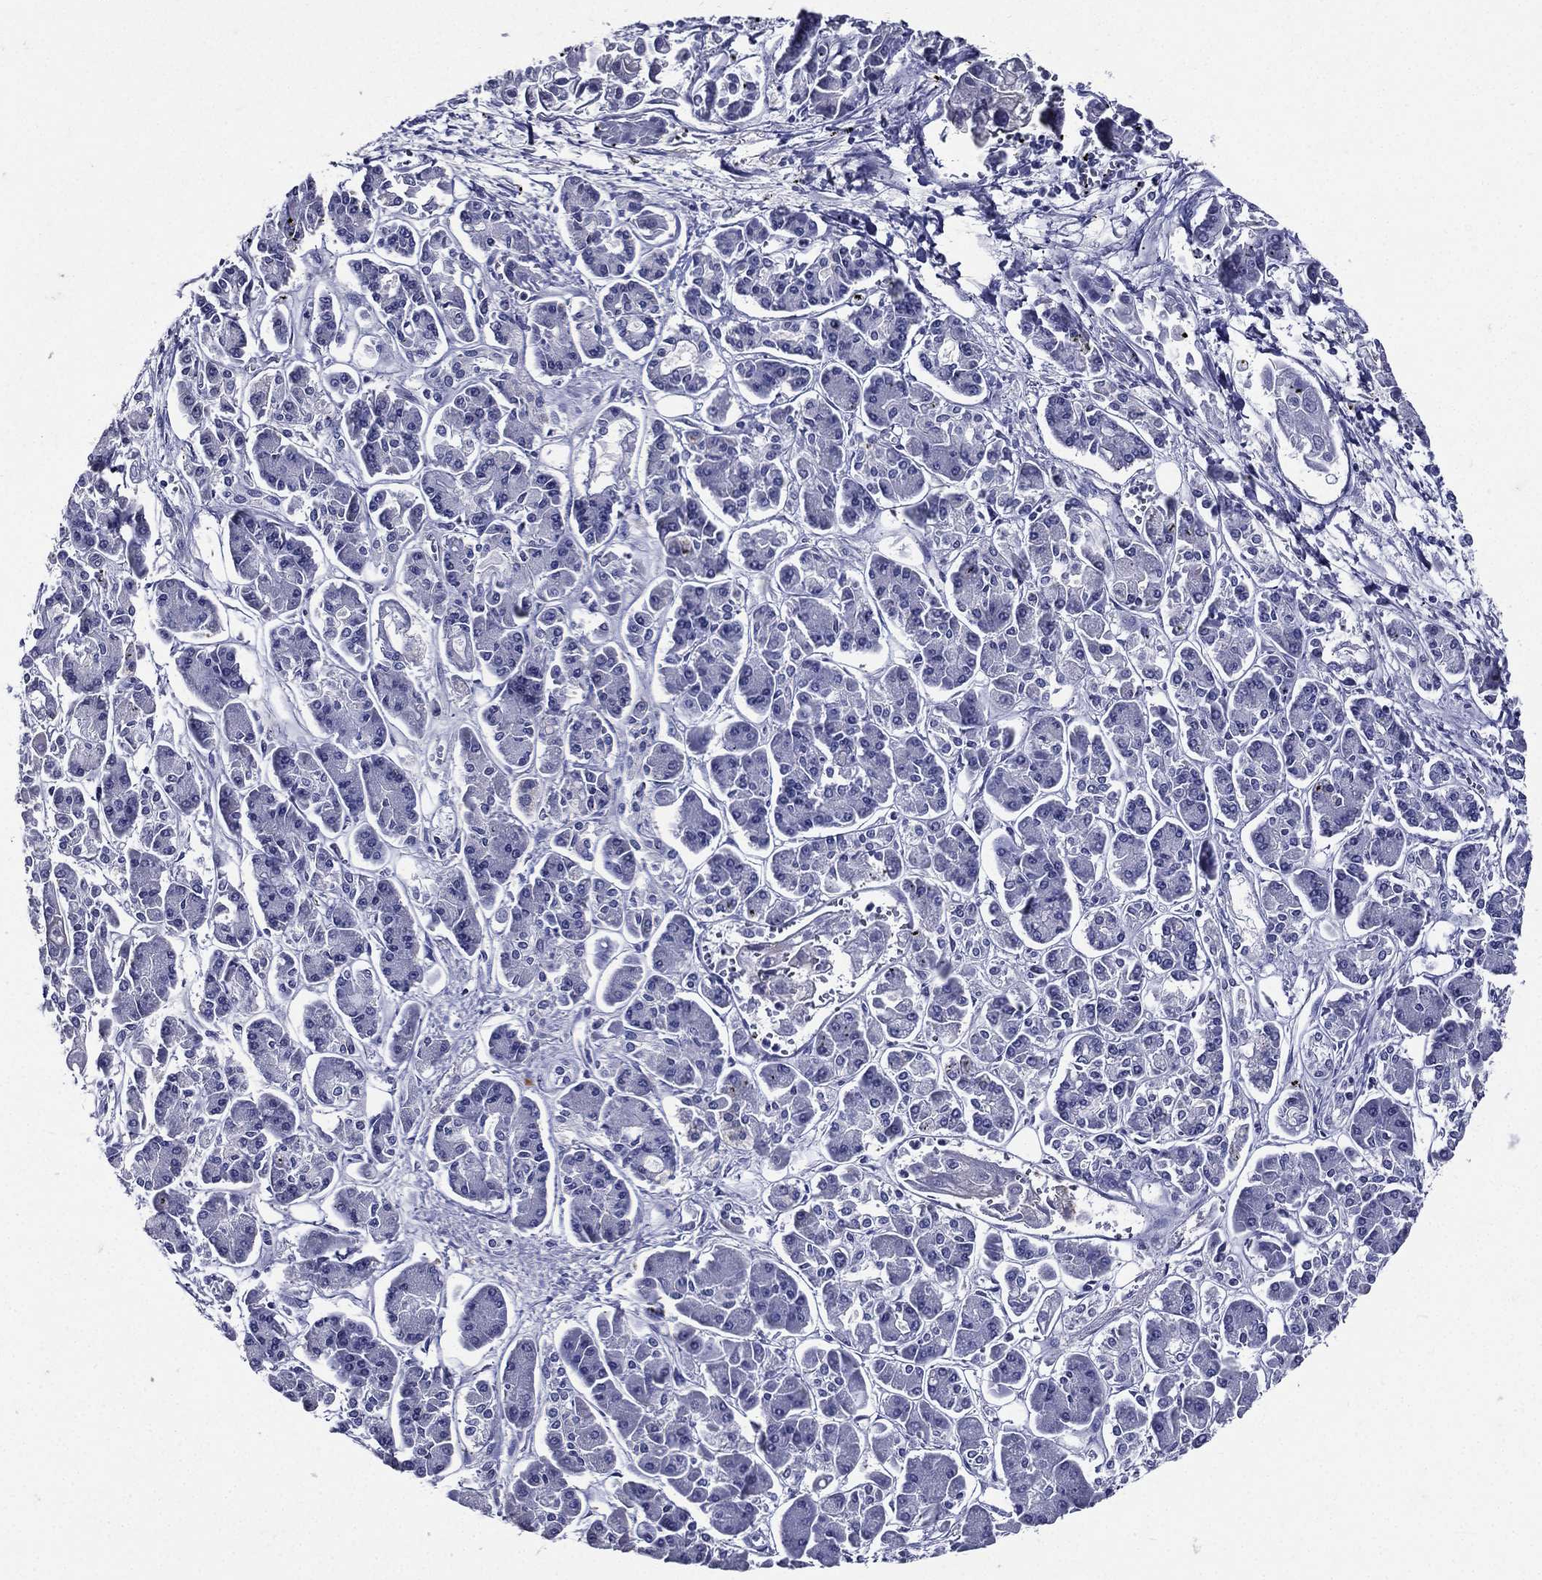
{"staining": {"intensity": "negative", "quantity": "none", "location": "none"}, "tissue": "pancreatic cancer", "cell_type": "Tumor cells", "image_type": "cancer", "snomed": [{"axis": "morphology", "description": "Adenocarcinoma, NOS"}, {"axis": "topography", "description": "Pancreas"}], "caption": "An image of human pancreatic cancer (adenocarcinoma) is negative for staining in tumor cells. (DAB (3,3'-diaminobenzidine) IHC visualized using brightfield microscopy, high magnification).", "gene": "TGM1", "patient": {"sex": "male", "age": 85}}